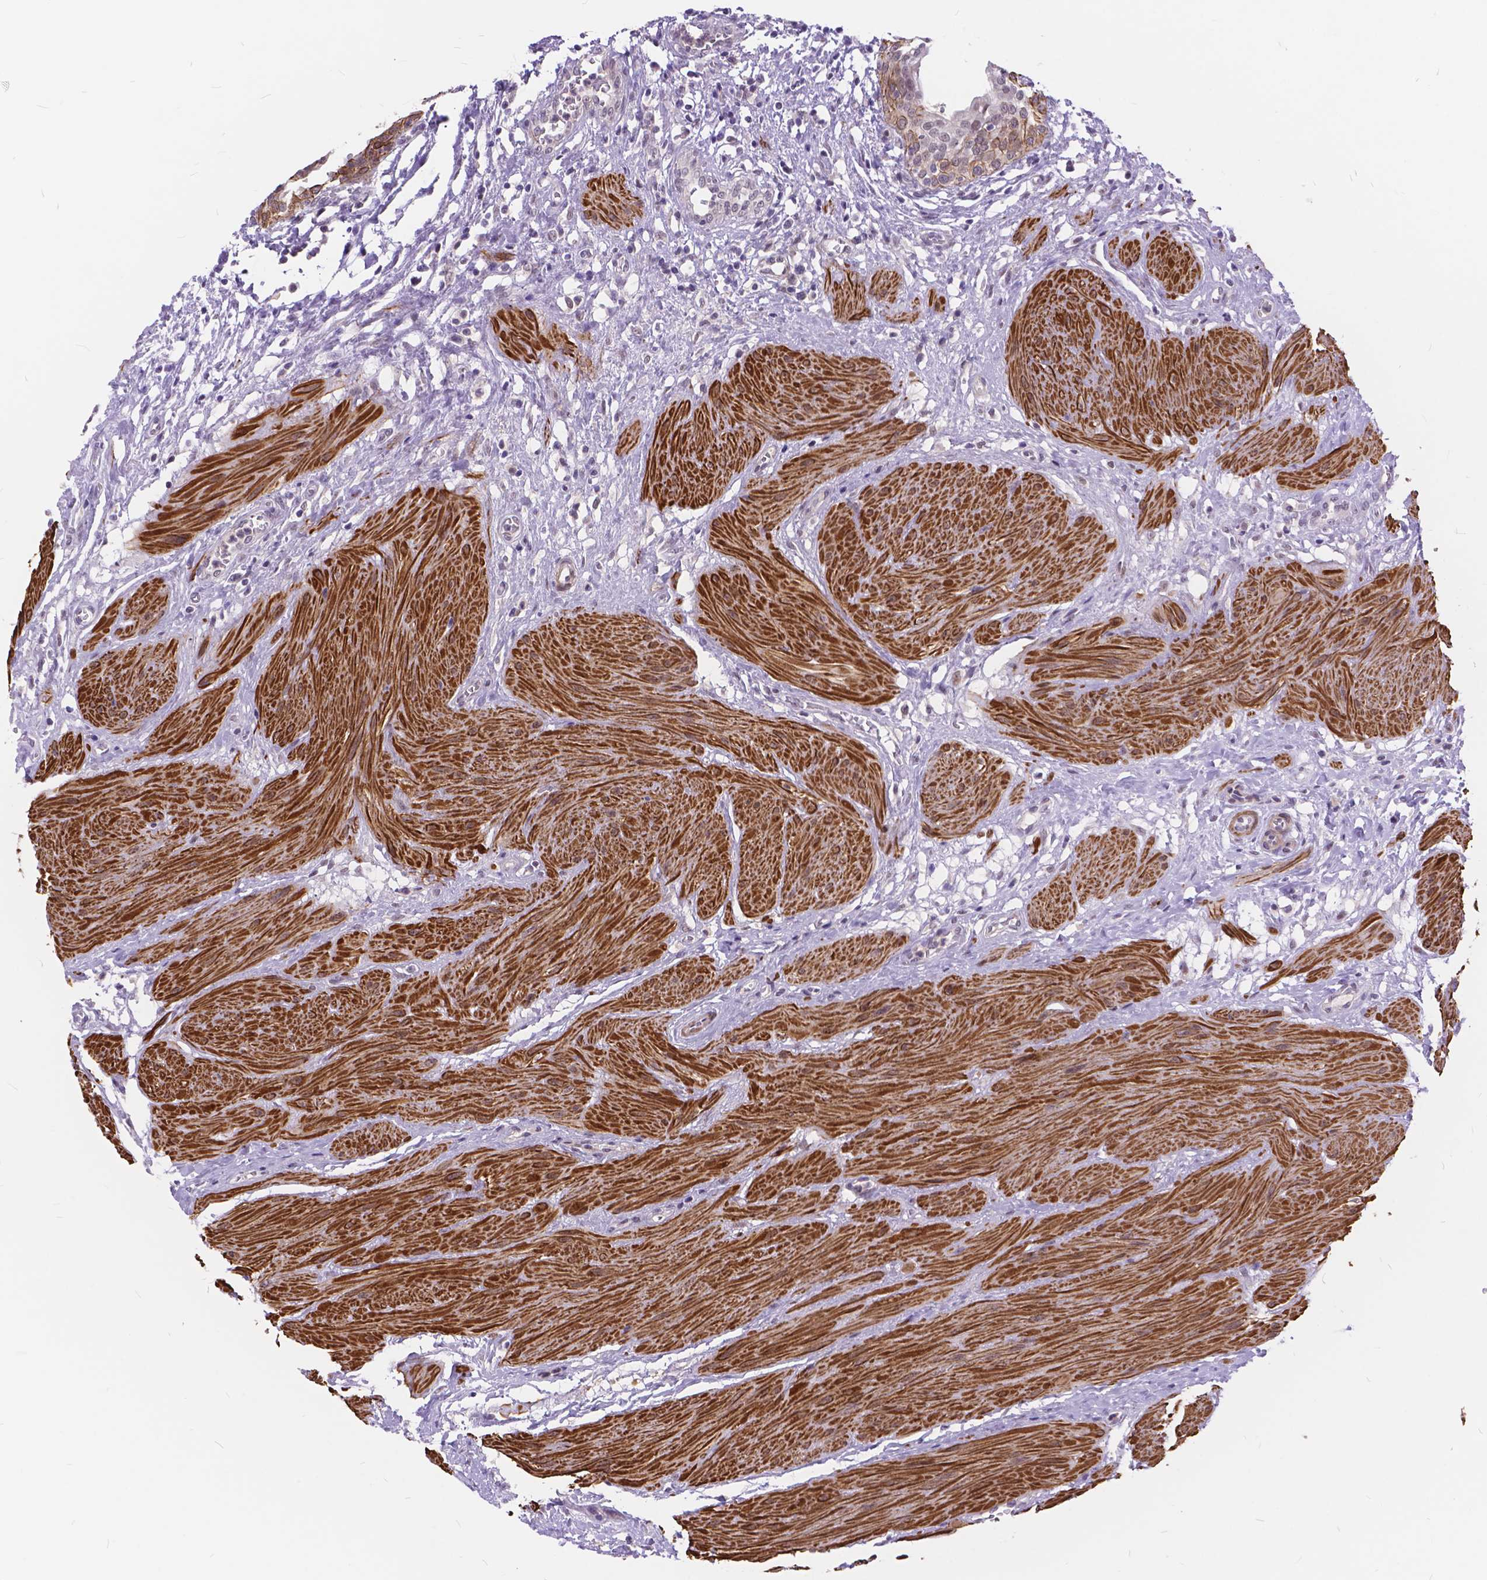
{"staining": {"intensity": "moderate", "quantity": "25%-75%", "location": "cytoplasmic/membranous"}, "tissue": "urinary bladder", "cell_type": "Urothelial cells", "image_type": "normal", "snomed": [{"axis": "morphology", "description": "Normal tissue, NOS"}, {"axis": "topography", "description": "Urinary bladder"}], "caption": "Immunohistochemistry (DAB) staining of benign human urinary bladder demonstrates moderate cytoplasmic/membranous protein positivity in about 25%-75% of urothelial cells. (DAB (3,3'-diaminobenzidine) IHC with brightfield microscopy, high magnification).", "gene": "MAN2C1", "patient": {"sex": "male", "age": 55}}